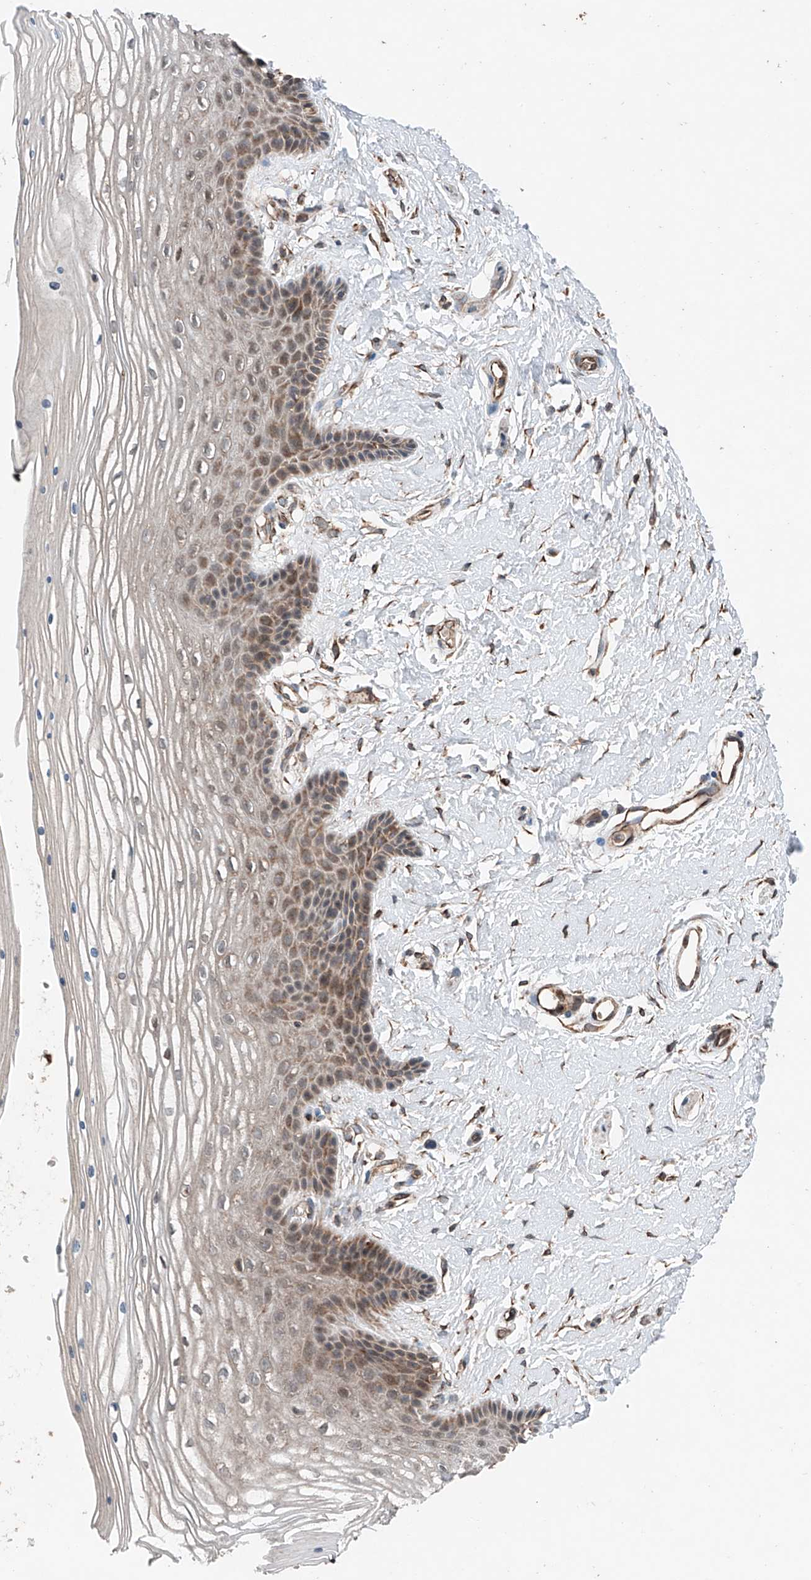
{"staining": {"intensity": "moderate", "quantity": "25%-75%", "location": "cytoplasmic/membranous"}, "tissue": "vagina", "cell_type": "Squamous epithelial cells", "image_type": "normal", "snomed": [{"axis": "morphology", "description": "Normal tissue, NOS"}, {"axis": "topography", "description": "Vagina"}, {"axis": "topography", "description": "Cervix"}], "caption": "Immunohistochemistry (IHC) (DAB) staining of unremarkable vagina exhibits moderate cytoplasmic/membranous protein expression in about 25%-75% of squamous epithelial cells. The staining was performed using DAB to visualize the protein expression in brown, while the nuclei were stained in blue with hematoxylin (Magnification: 20x).", "gene": "AP4B1", "patient": {"sex": "female", "age": 40}}